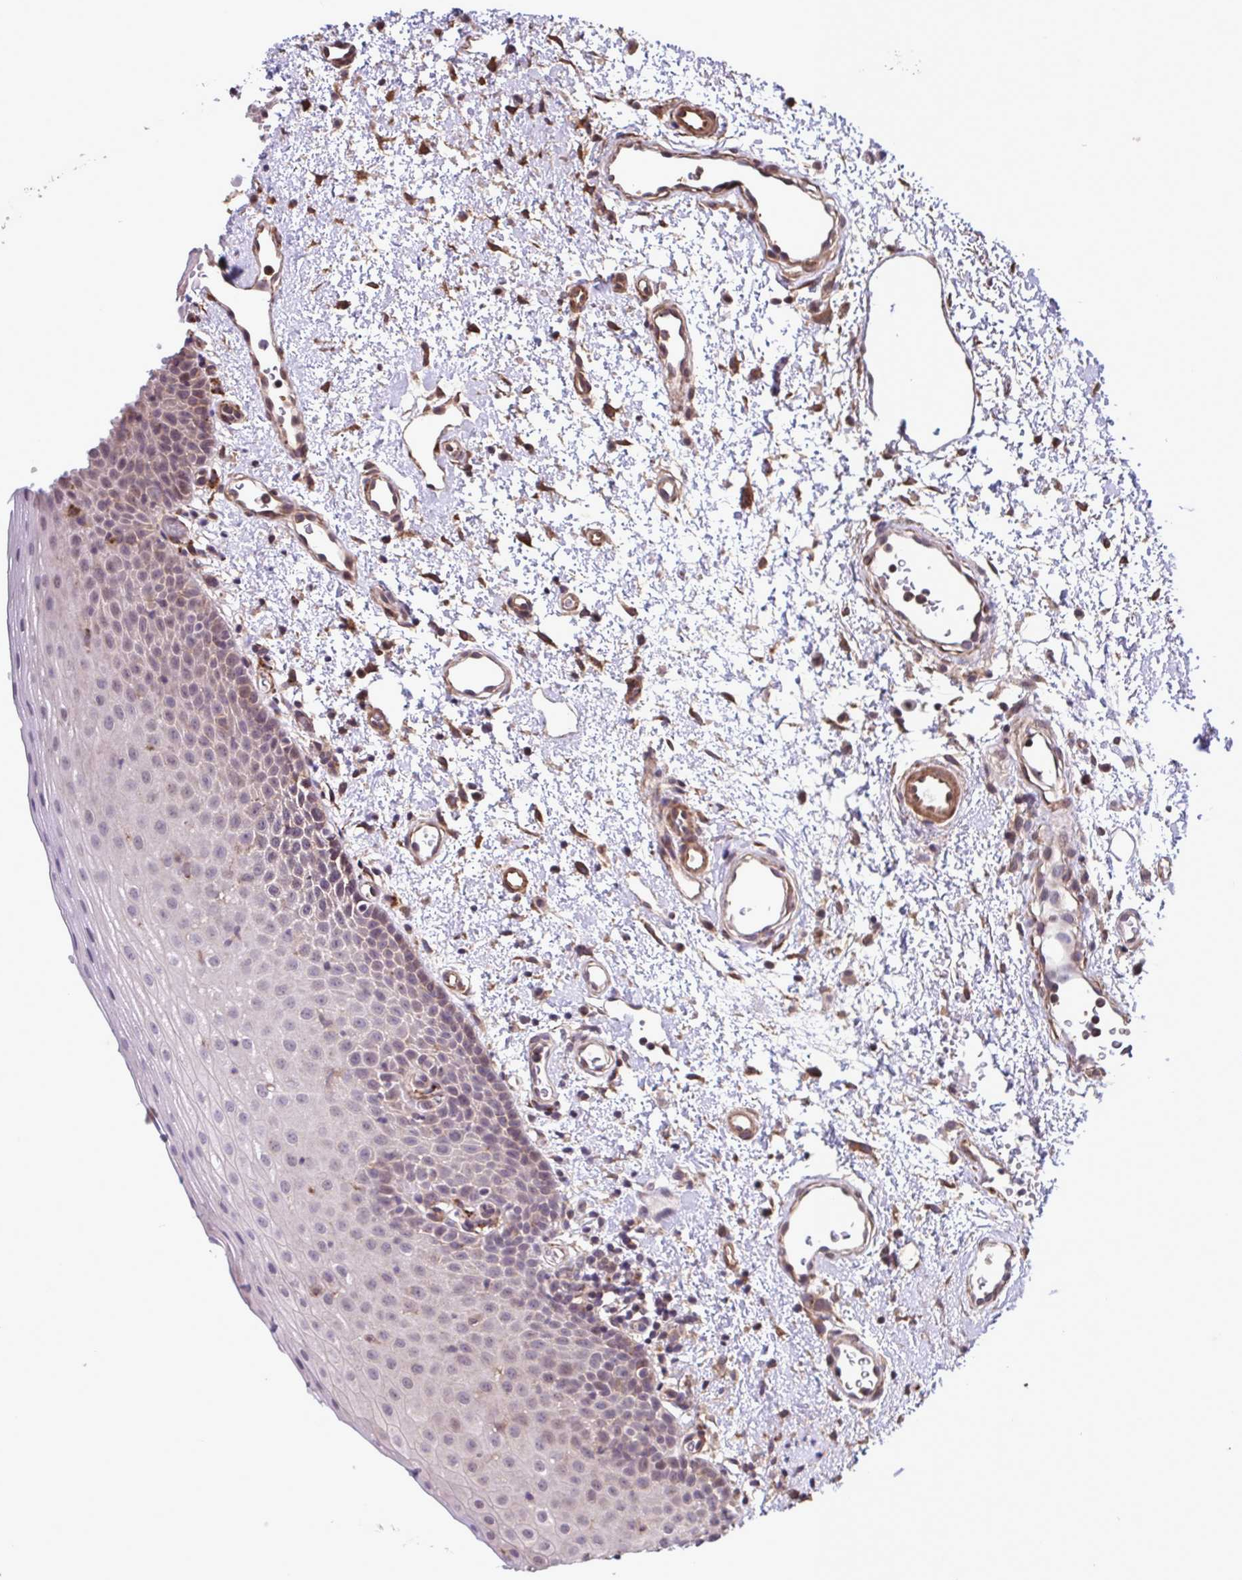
{"staining": {"intensity": "weak", "quantity": "<25%", "location": "nuclear"}, "tissue": "oral mucosa", "cell_type": "Squamous epithelial cells", "image_type": "normal", "snomed": [{"axis": "morphology", "description": "Normal tissue, NOS"}, {"axis": "topography", "description": "Oral tissue"}, {"axis": "topography", "description": "Head-Neck"}], "caption": "The histopathology image reveals no significant staining in squamous epithelial cells of oral mucosa. The staining is performed using DAB (3,3'-diaminobenzidine) brown chromogen with nuclei counter-stained in using hematoxylin.", "gene": "ZNF200", "patient": {"sex": "female", "age": 55}}